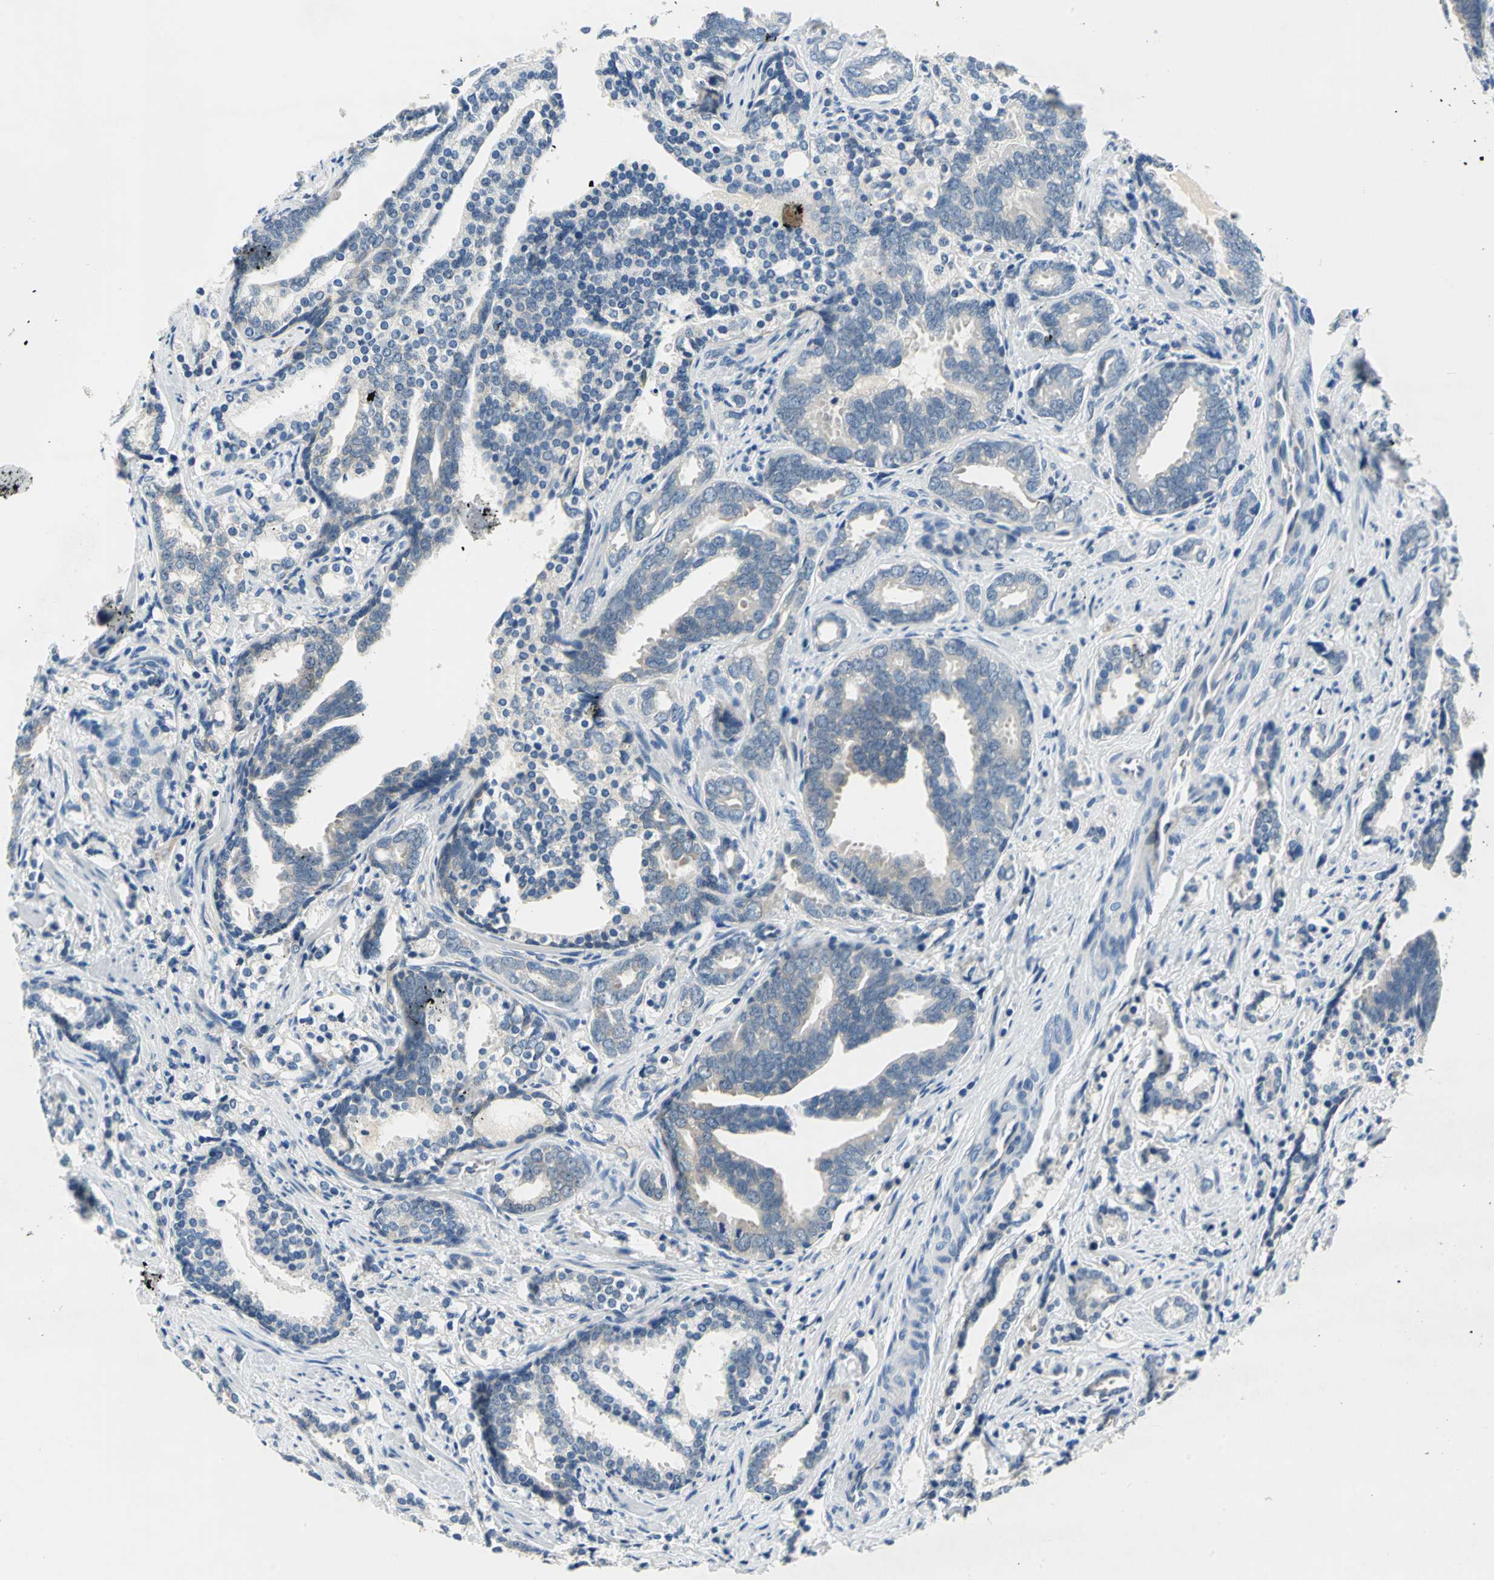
{"staining": {"intensity": "negative", "quantity": "none", "location": "none"}, "tissue": "prostate cancer", "cell_type": "Tumor cells", "image_type": "cancer", "snomed": [{"axis": "morphology", "description": "Adenocarcinoma, Medium grade"}, {"axis": "topography", "description": "Prostate"}], "caption": "Tumor cells are negative for brown protein staining in prostate medium-grade adenocarcinoma.", "gene": "TRIM25", "patient": {"sex": "male", "age": 67}}